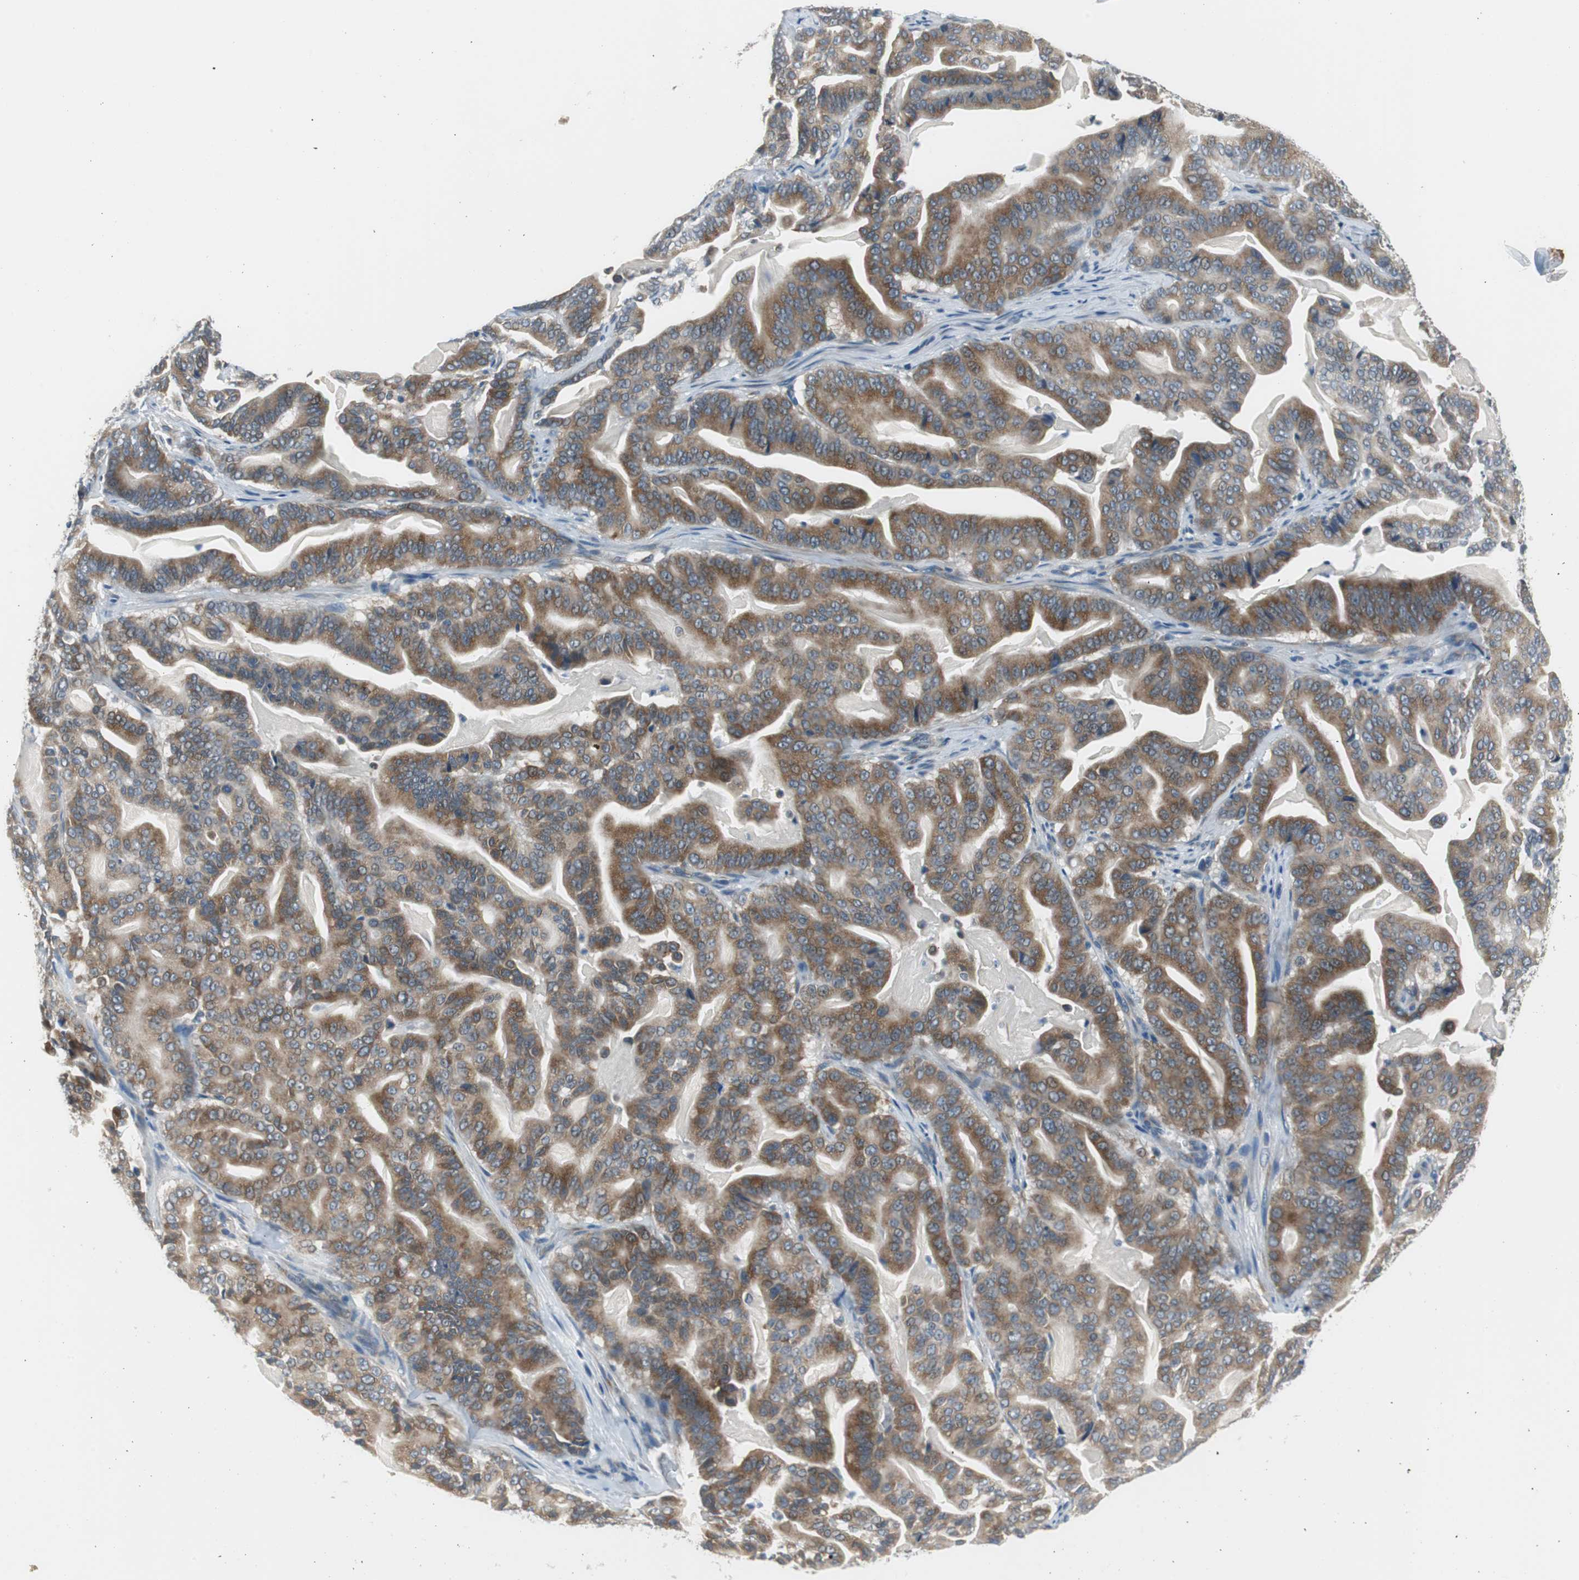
{"staining": {"intensity": "moderate", "quantity": ">75%", "location": "cytoplasmic/membranous"}, "tissue": "pancreatic cancer", "cell_type": "Tumor cells", "image_type": "cancer", "snomed": [{"axis": "morphology", "description": "Adenocarcinoma, NOS"}, {"axis": "topography", "description": "Pancreas"}], "caption": "A high-resolution histopathology image shows IHC staining of pancreatic adenocarcinoma, which reveals moderate cytoplasmic/membranous staining in approximately >75% of tumor cells.", "gene": "PLAA", "patient": {"sex": "male", "age": 63}}